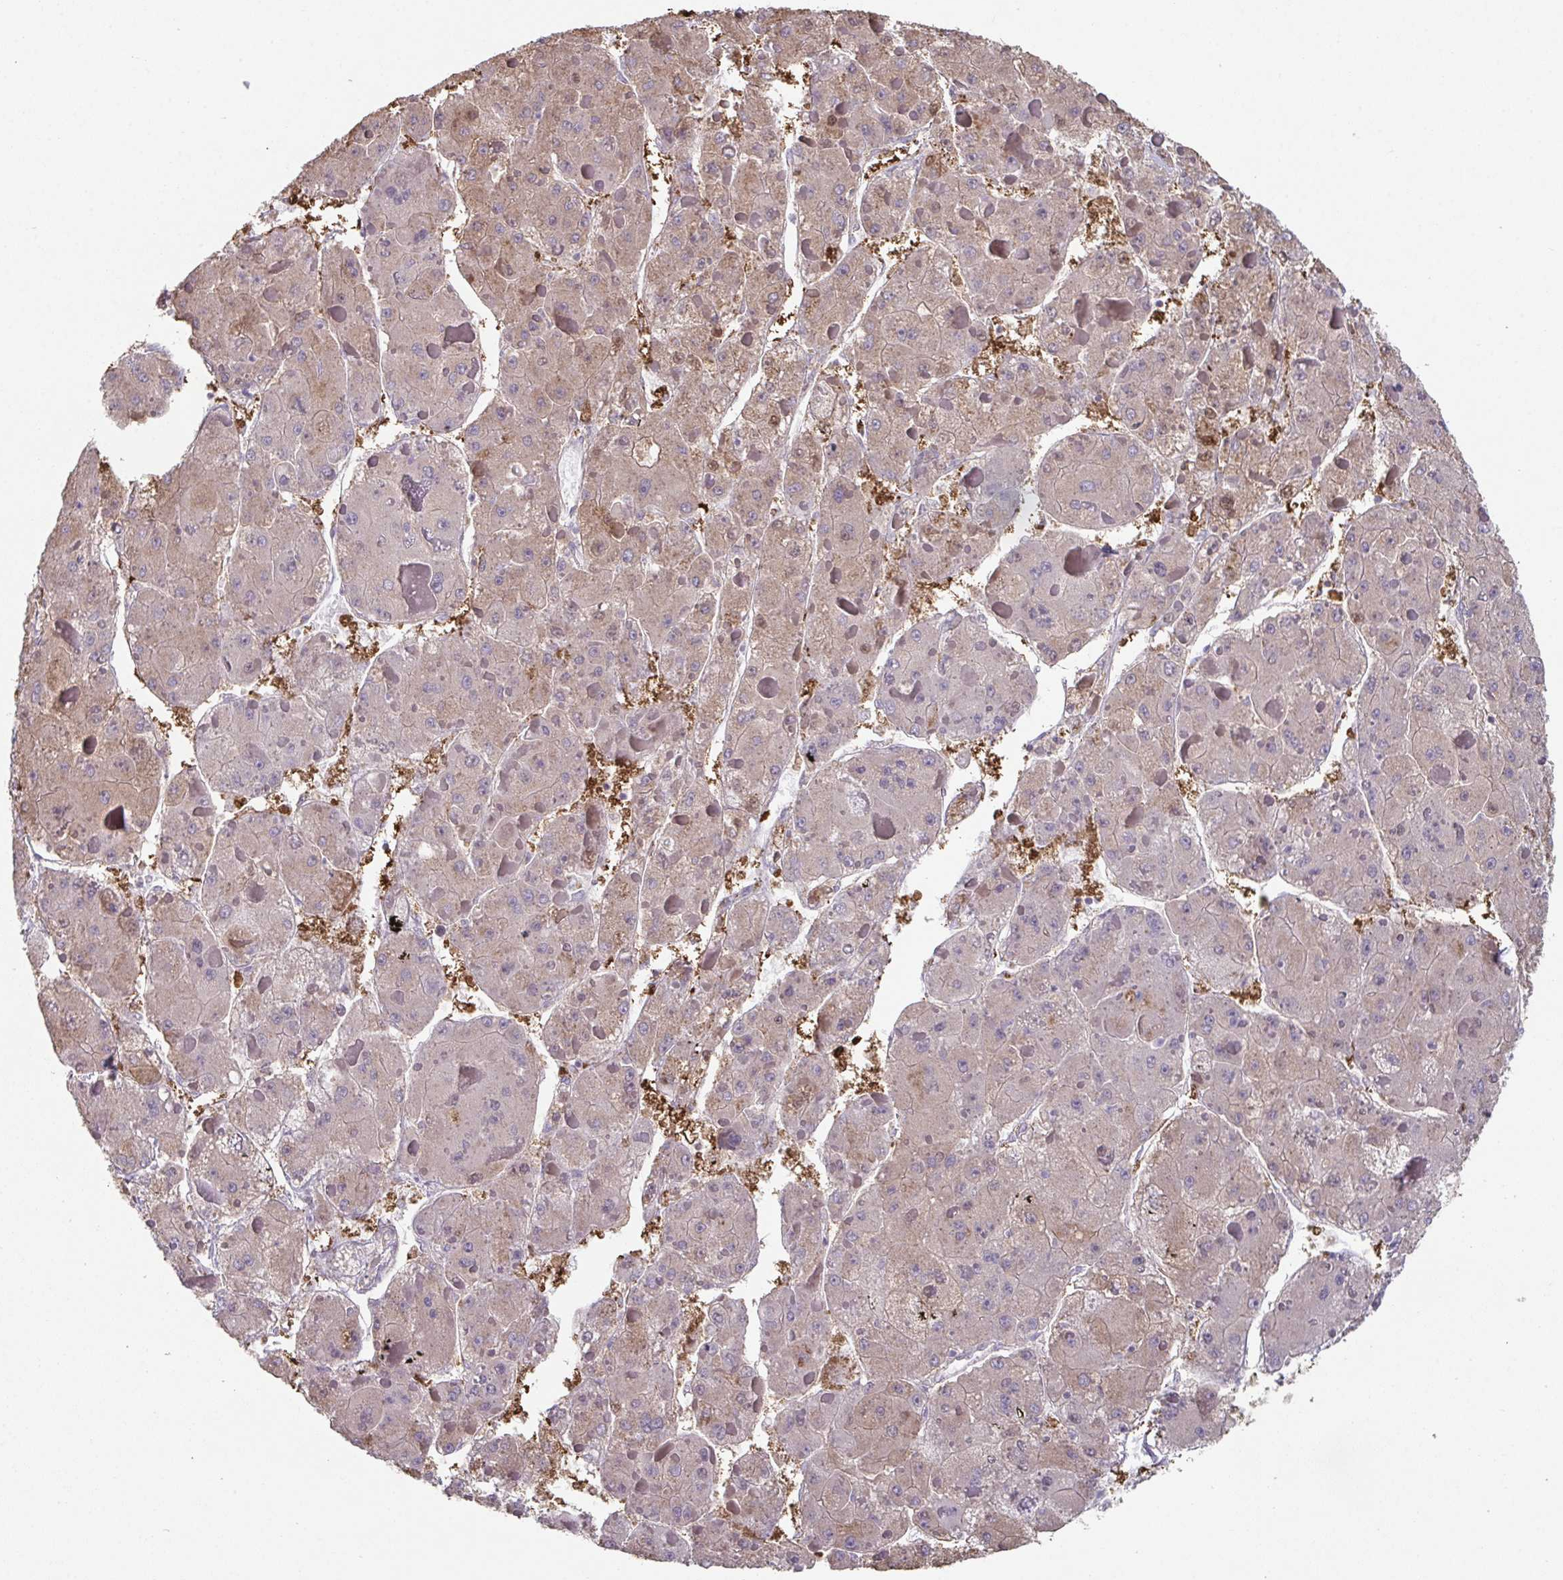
{"staining": {"intensity": "weak", "quantity": ">75%", "location": "cytoplasmic/membranous"}, "tissue": "liver cancer", "cell_type": "Tumor cells", "image_type": "cancer", "snomed": [{"axis": "morphology", "description": "Carcinoma, Hepatocellular, NOS"}, {"axis": "topography", "description": "Liver"}], "caption": "DAB (3,3'-diaminobenzidine) immunohistochemical staining of human liver cancer shows weak cytoplasmic/membranous protein staining in approximately >75% of tumor cells.", "gene": "ADAM21", "patient": {"sex": "female", "age": 73}}